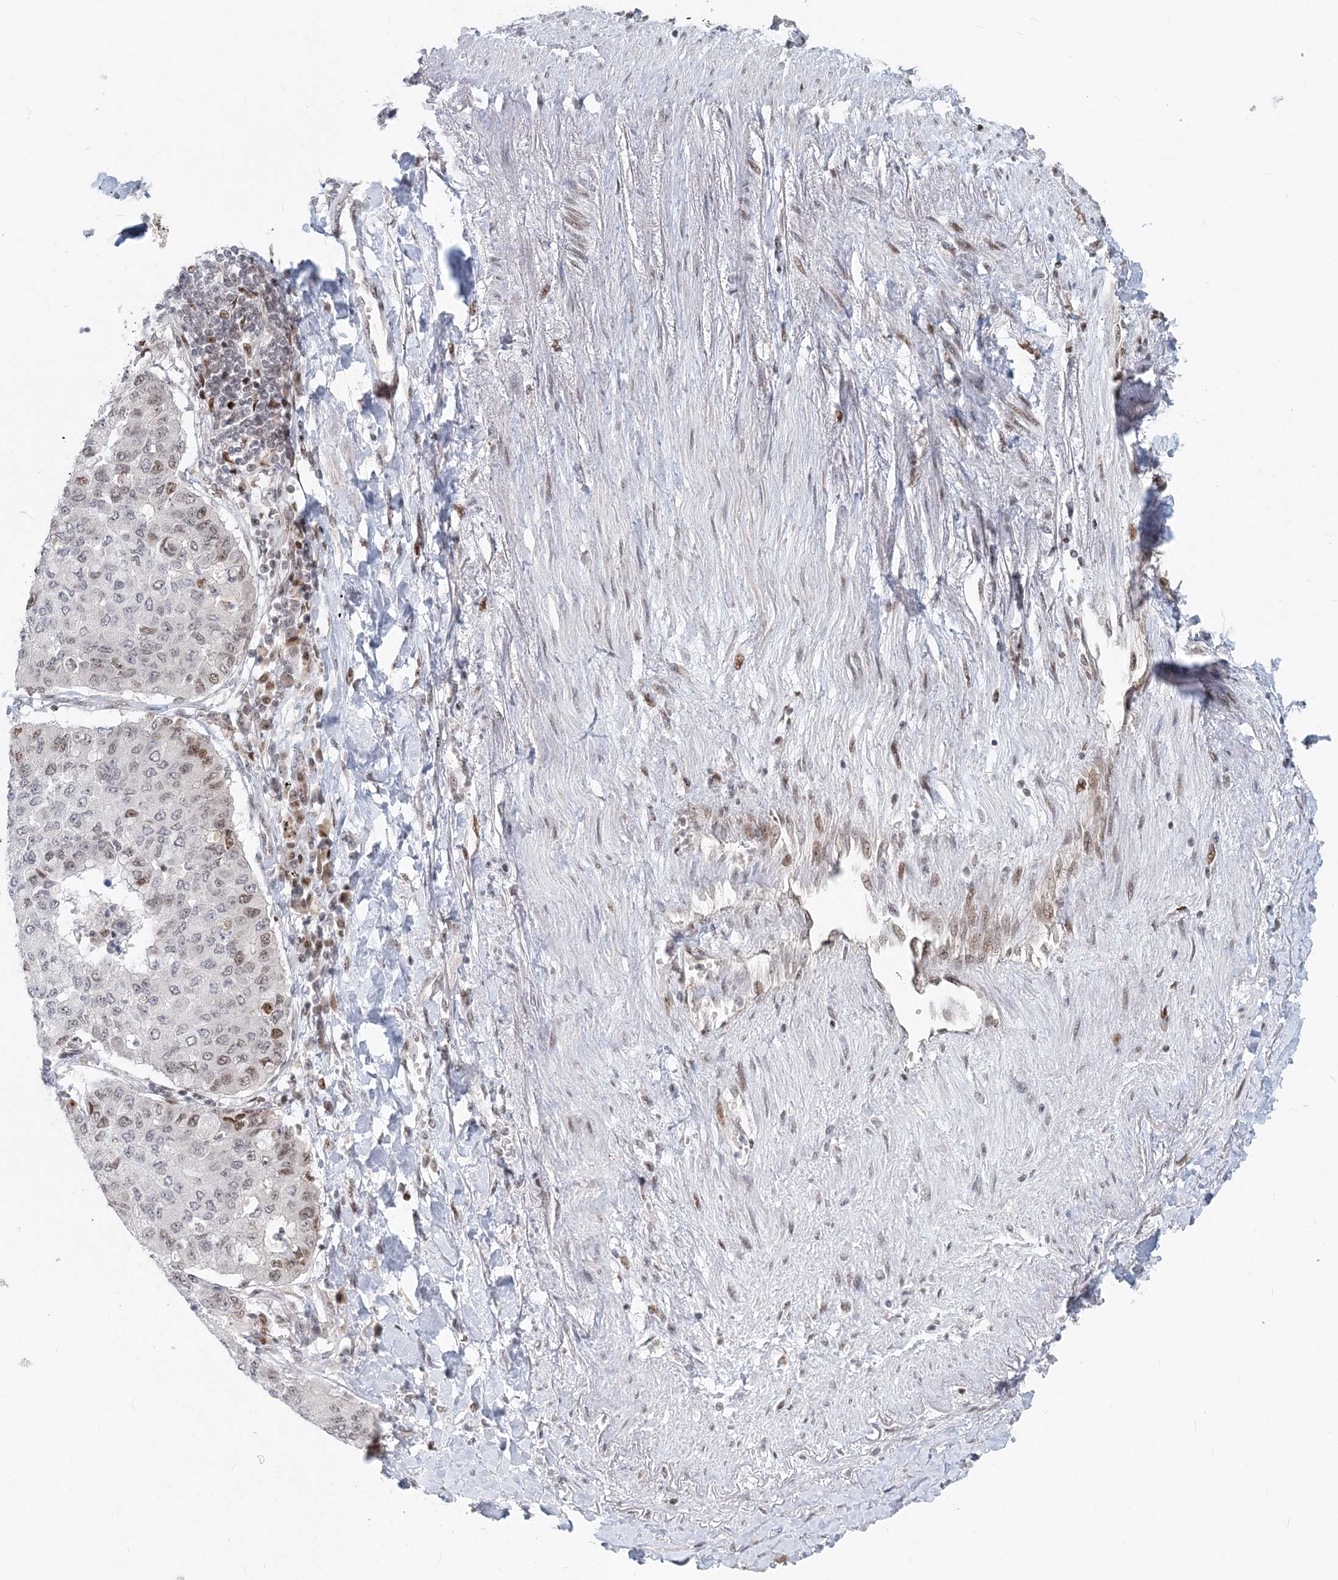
{"staining": {"intensity": "moderate", "quantity": "<25%", "location": "nuclear"}, "tissue": "lung cancer", "cell_type": "Tumor cells", "image_type": "cancer", "snomed": [{"axis": "morphology", "description": "Squamous cell carcinoma, NOS"}, {"axis": "topography", "description": "Lung"}], "caption": "Moderate nuclear staining is present in approximately <25% of tumor cells in lung squamous cell carcinoma.", "gene": "BAZ1B", "patient": {"sex": "male", "age": 74}}